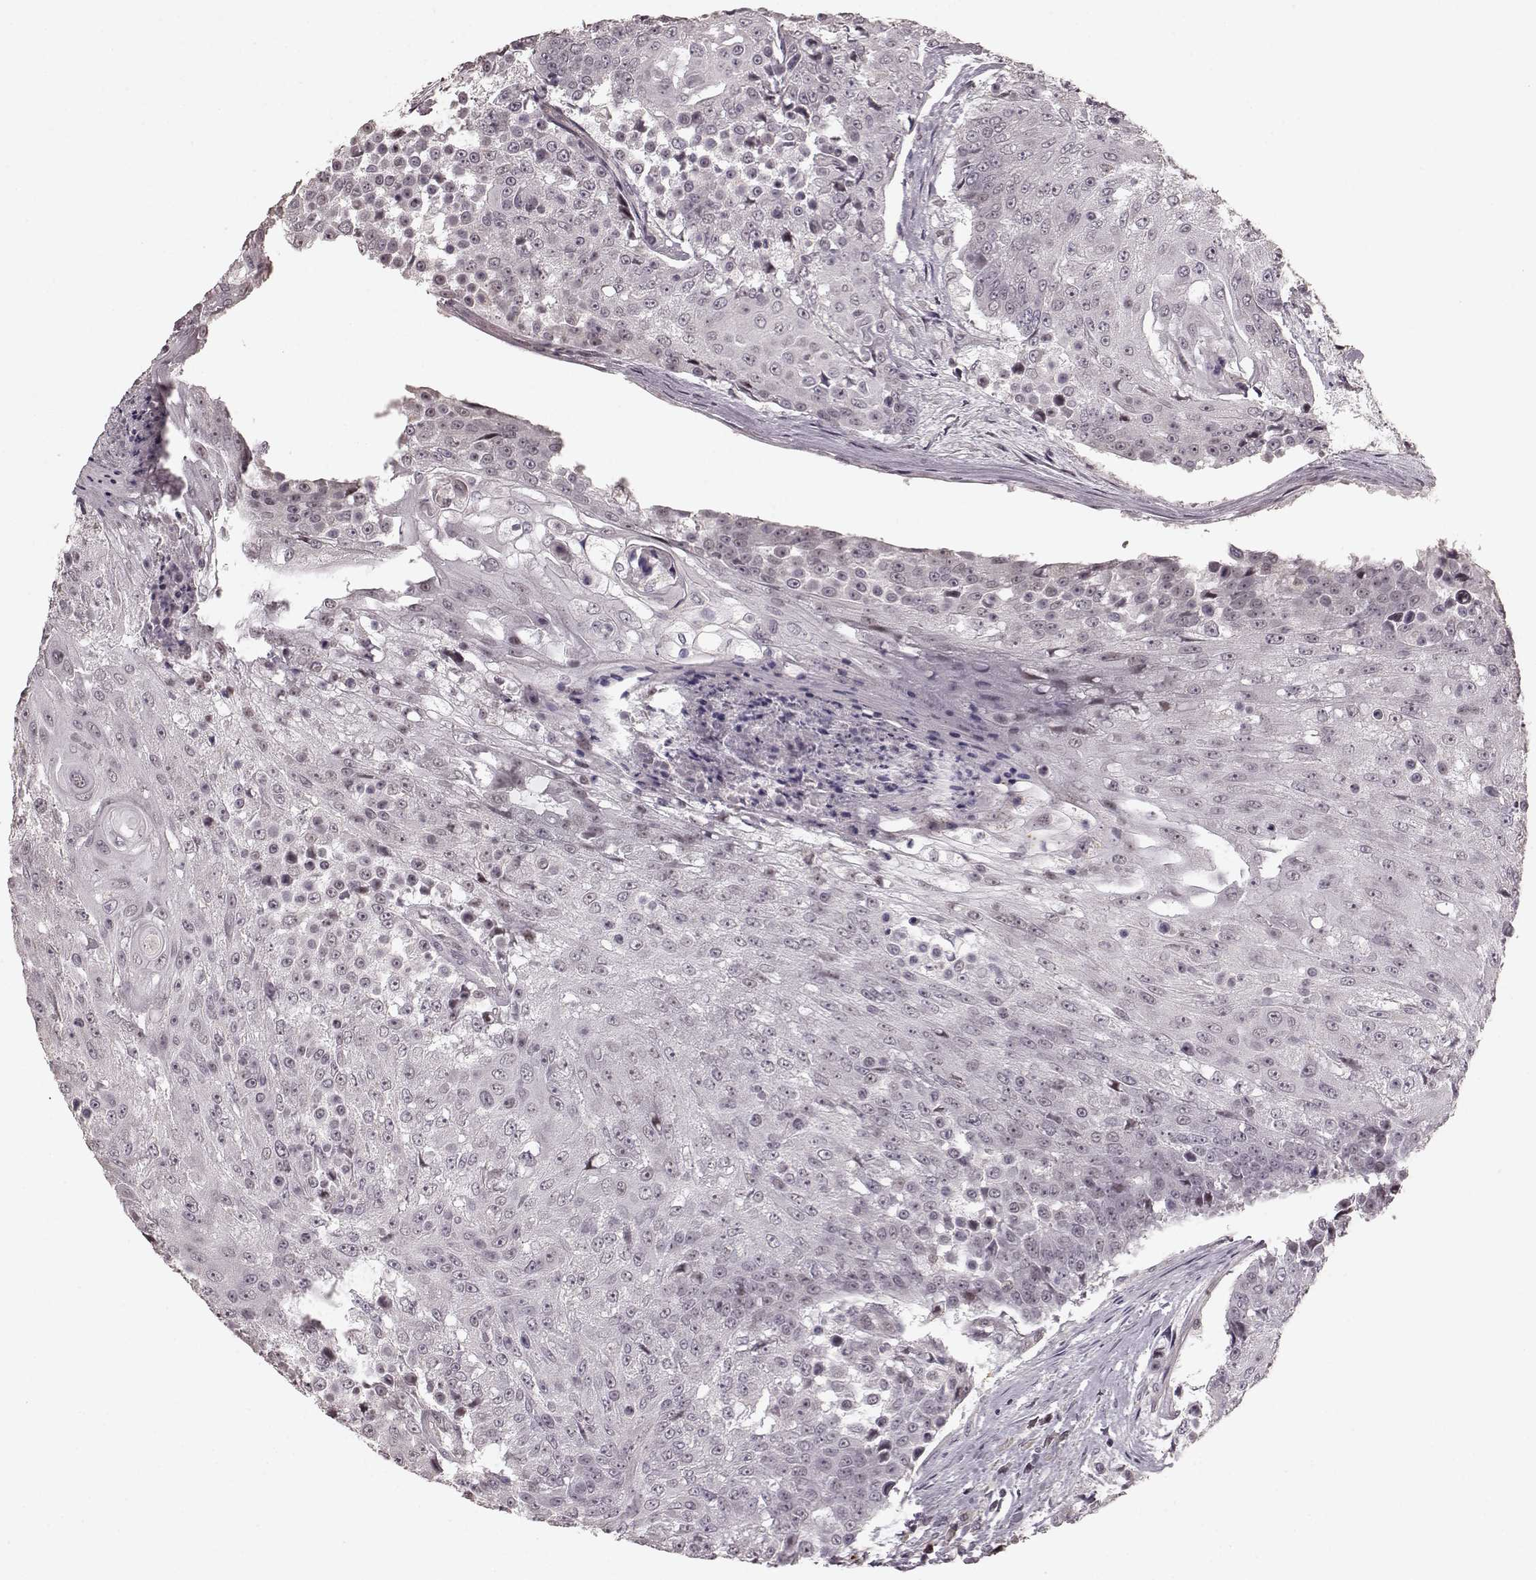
{"staining": {"intensity": "negative", "quantity": "none", "location": "none"}, "tissue": "urothelial cancer", "cell_type": "Tumor cells", "image_type": "cancer", "snomed": [{"axis": "morphology", "description": "Urothelial carcinoma, High grade"}, {"axis": "topography", "description": "Urinary bladder"}], "caption": "The photomicrograph displays no significant positivity in tumor cells of urothelial cancer.", "gene": "PLCB4", "patient": {"sex": "female", "age": 63}}